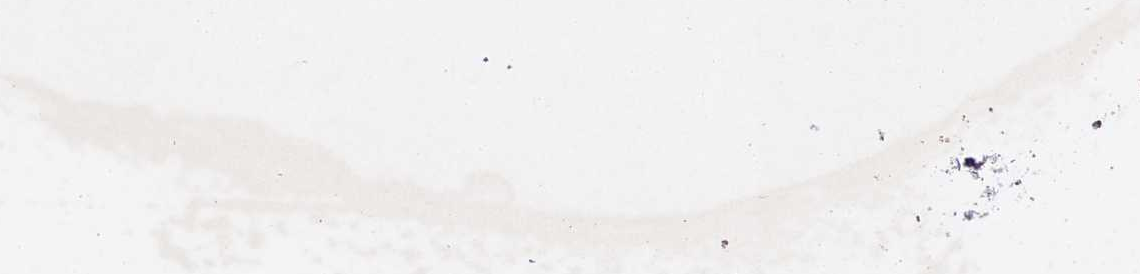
{"staining": {"intensity": "weak", "quantity": "<25%", "location": "cytoplasmic/membranous,nuclear"}, "tissue": "cervical cancer", "cell_type": "Tumor cells", "image_type": "cancer", "snomed": [{"axis": "morphology", "description": "Squamous cell carcinoma, NOS"}, {"axis": "morphology", "description": "Adenocarcinoma, NOS"}, {"axis": "topography", "description": "Cervix"}], "caption": "Human squamous cell carcinoma (cervical) stained for a protein using IHC displays no positivity in tumor cells.", "gene": "ERG28", "patient": {"sex": "female", "age": 52}}